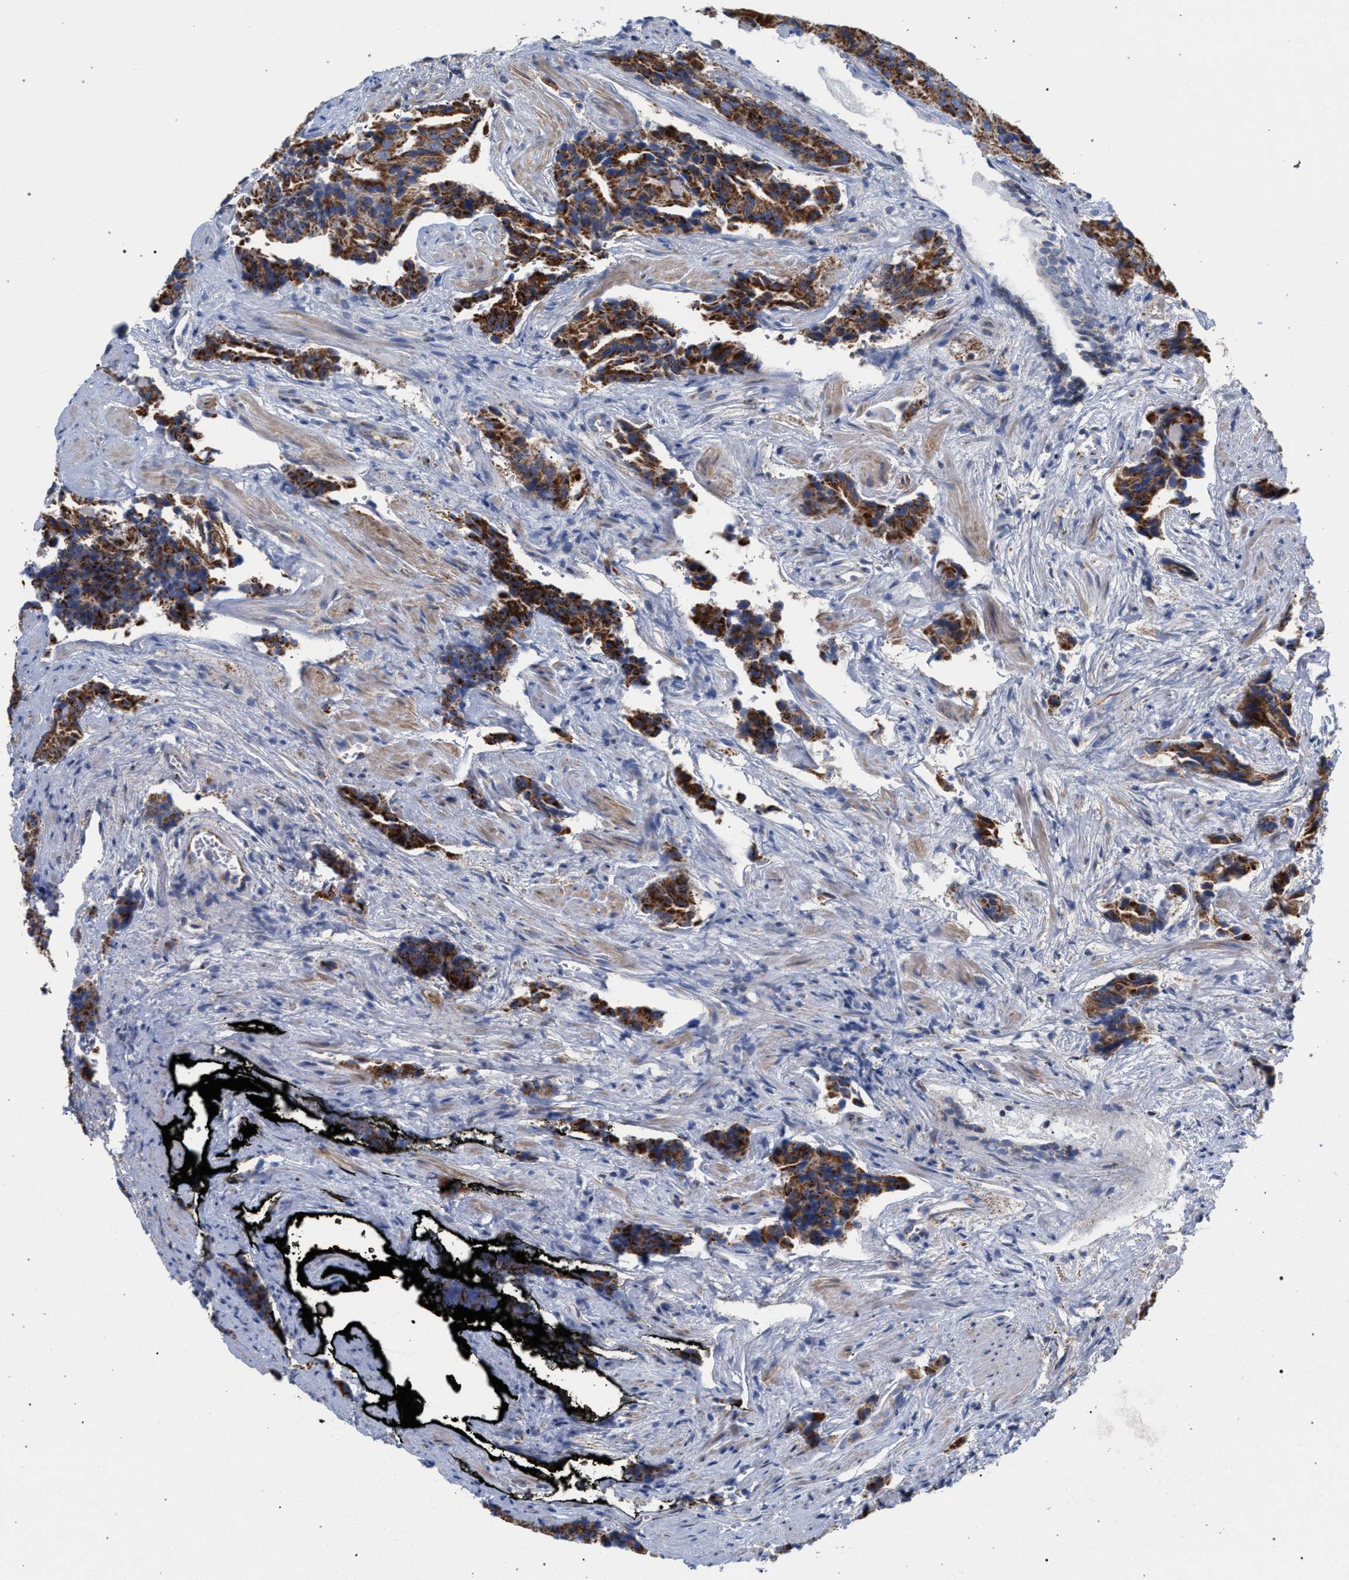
{"staining": {"intensity": "strong", "quantity": ">75%", "location": "cytoplasmic/membranous"}, "tissue": "prostate cancer", "cell_type": "Tumor cells", "image_type": "cancer", "snomed": [{"axis": "morphology", "description": "Adenocarcinoma, High grade"}, {"axis": "topography", "description": "Prostate"}], "caption": "Strong cytoplasmic/membranous protein expression is identified in approximately >75% of tumor cells in prostate cancer (high-grade adenocarcinoma).", "gene": "ECI2", "patient": {"sex": "male", "age": 58}}